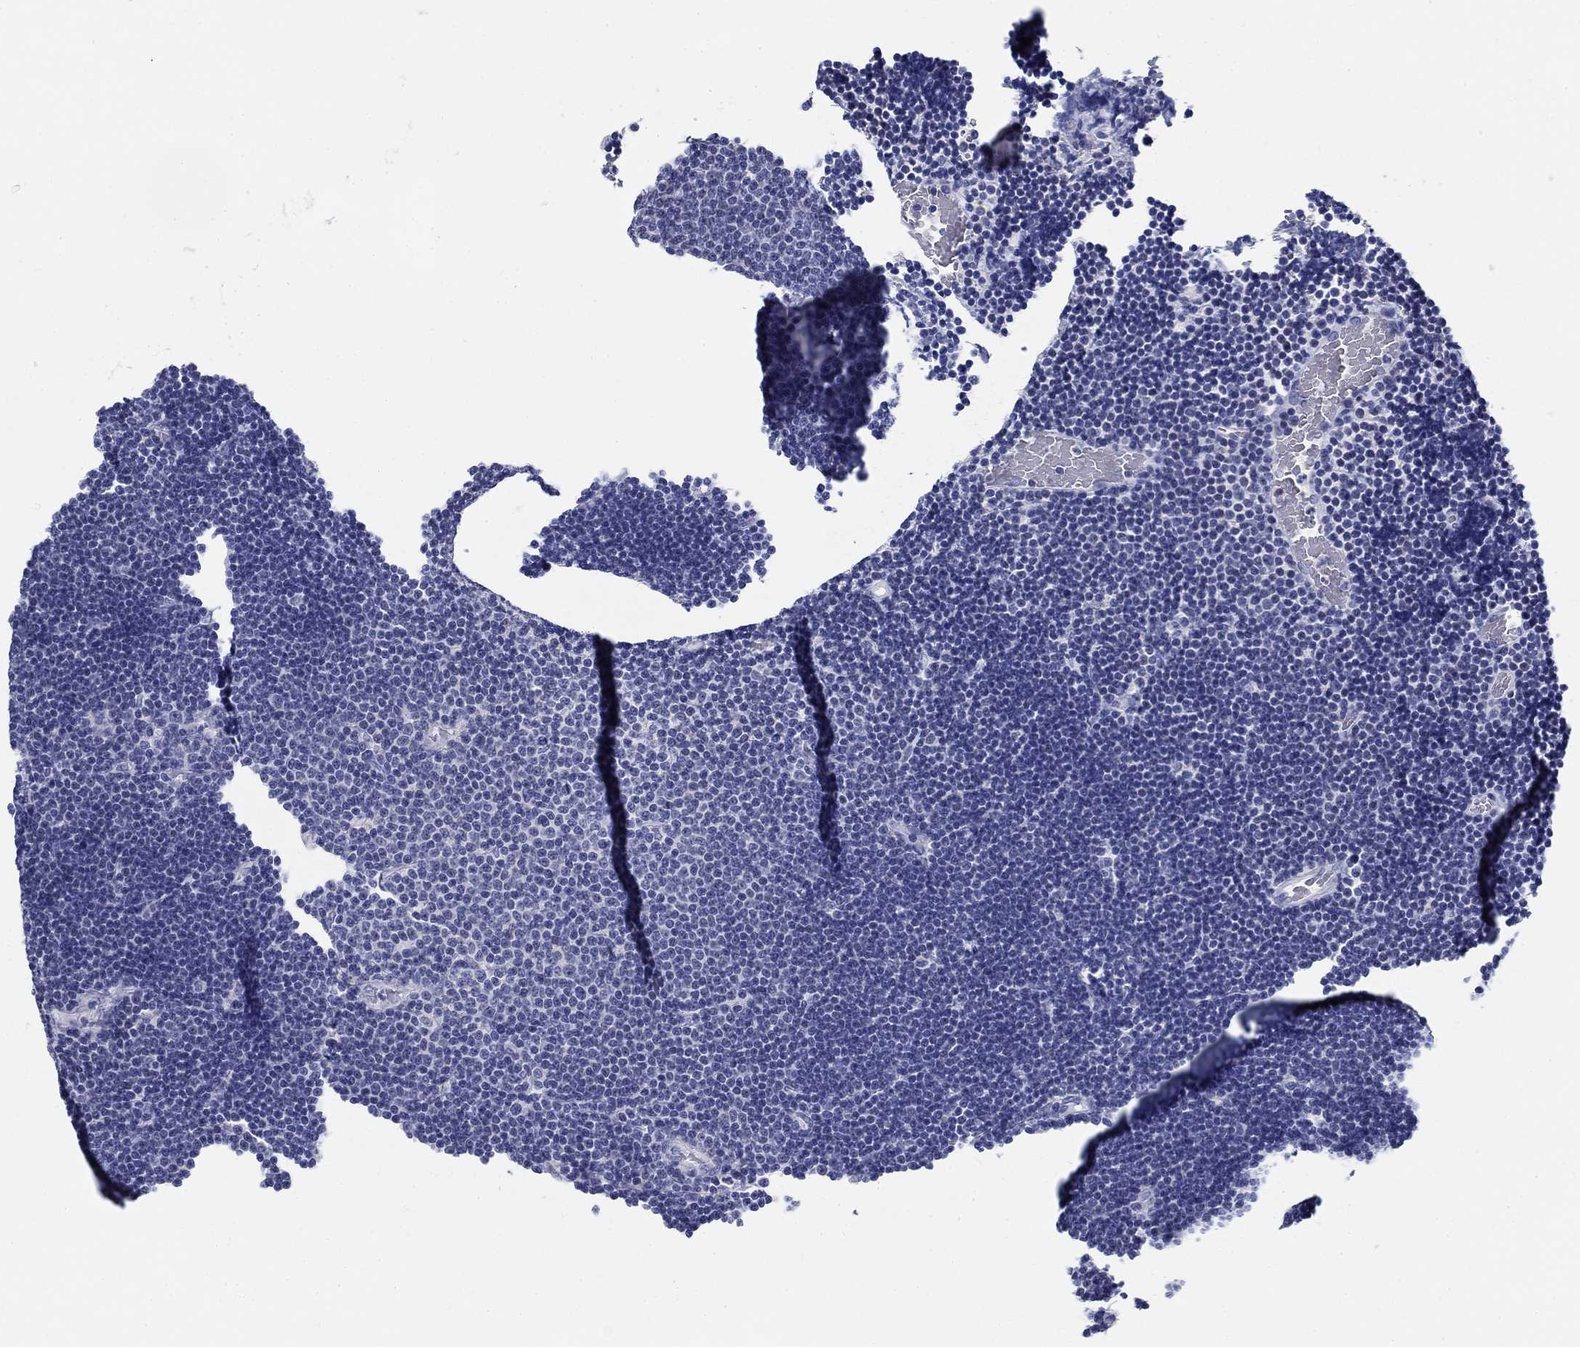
{"staining": {"intensity": "negative", "quantity": "none", "location": "none"}, "tissue": "lymphoma", "cell_type": "Tumor cells", "image_type": "cancer", "snomed": [{"axis": "morphology", "description": "Malignant lymphoma, non-Hodgkin's type, Low grade"}, {"axis": "topography", "description": "Brain"}], "caption": "The histopathology image displays no staining of tumor cells in lymphoma.", "gene": "UPB1", "patient": {"sex": "female", "age": 66}}